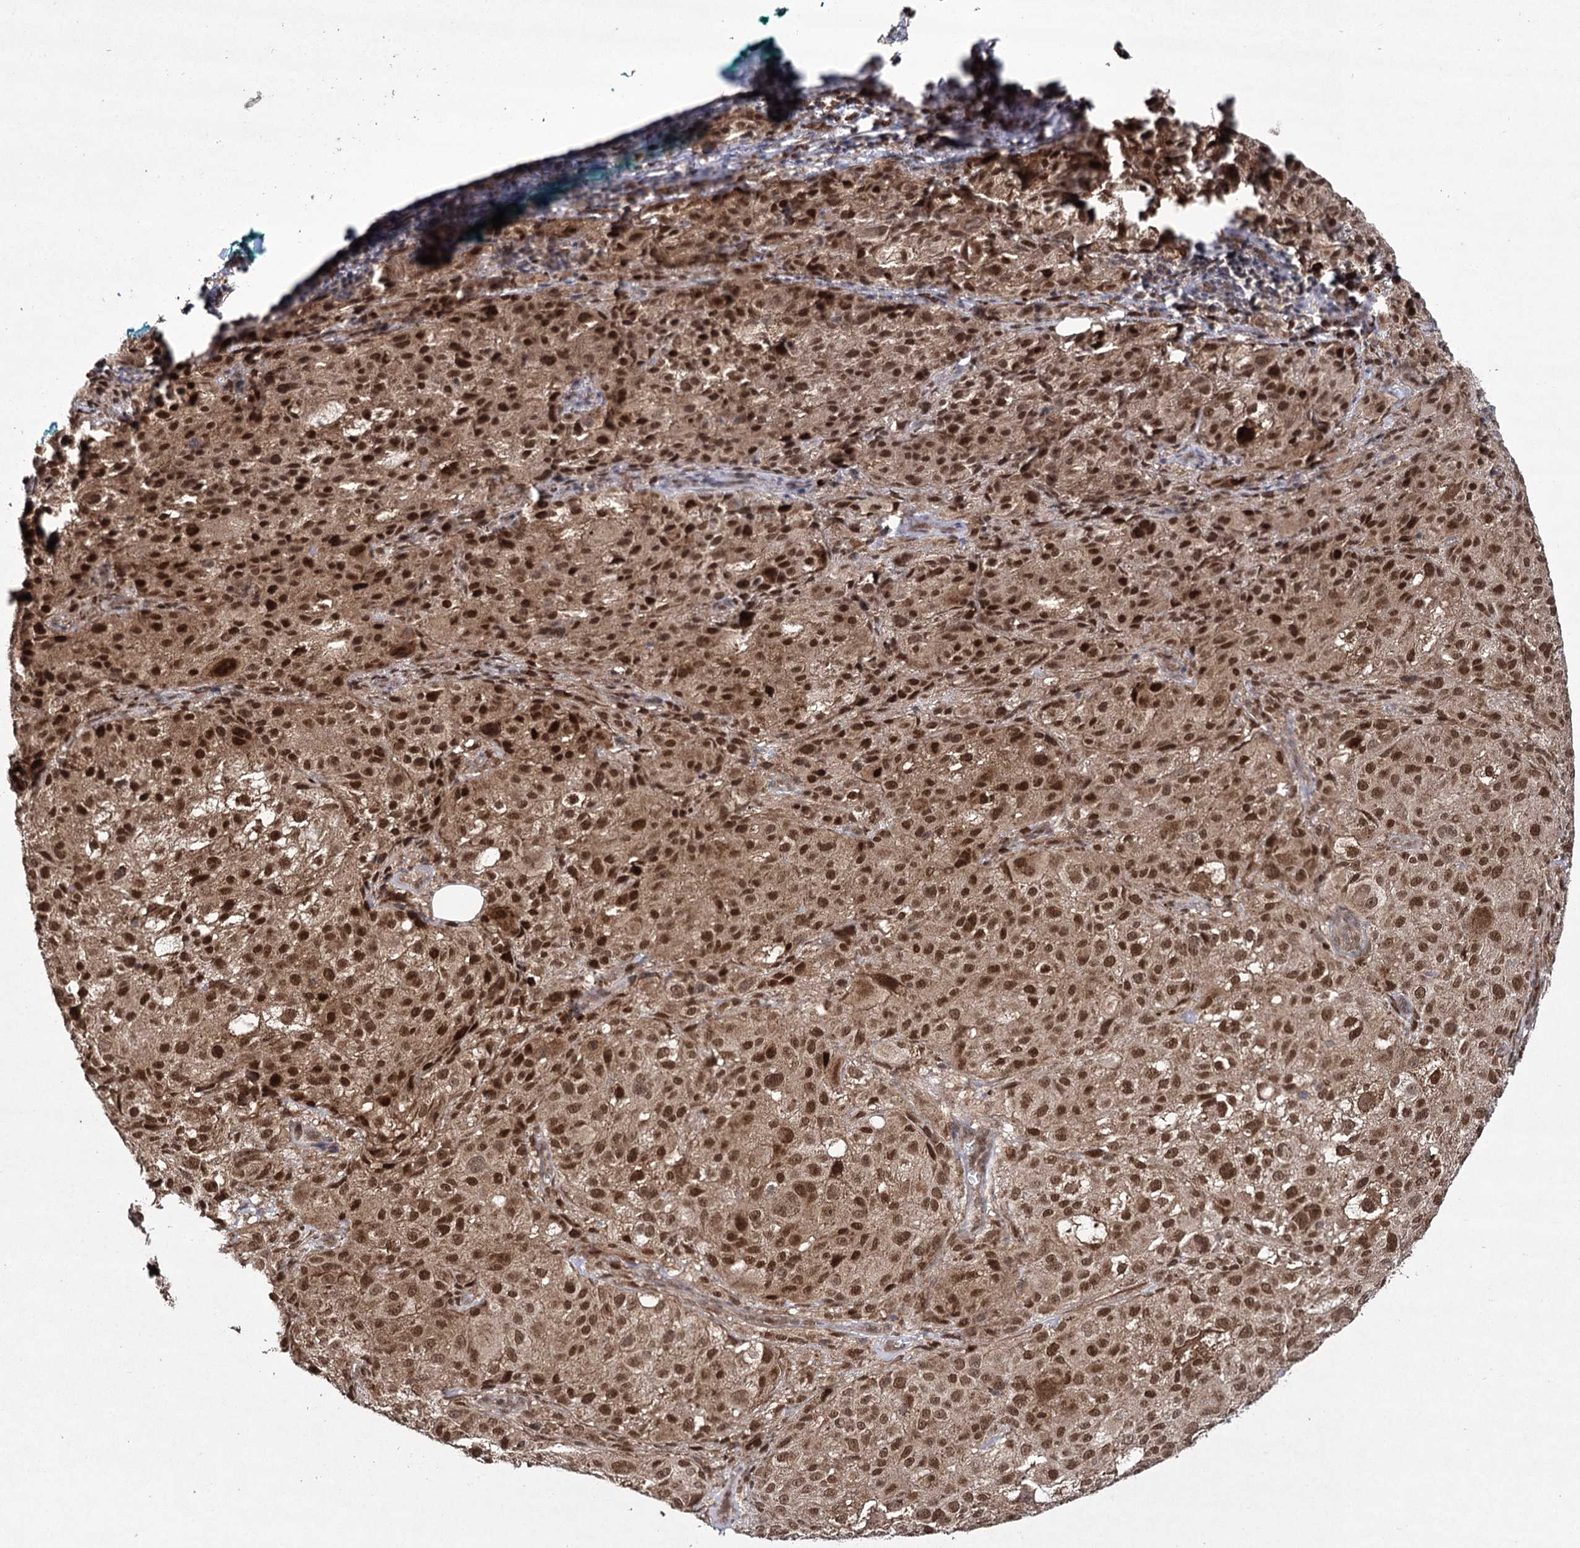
{"staining": {"intensity": "strong", "quantity": ">75%", "location": "cytoplasmic/membranous,nuclear"}, "tissue": "melanoma", "cell_type": "Tumor cells", "image_type": "cancer", "snomed": [{"axis": "morphology", "description": "Necrosis, NOS"}, {"axis": "morphology", "description": "Malignant melanoma, NOS"}, {"axis": "topography", "description": "Skin"}], "caption": "A brown stain highlights strong cytoplasmic/membranous and nuclear staining of a protein in melanoma tumor cells.", "gene": "TRNT1", "patient": {"sex": "female", "age": 87}}